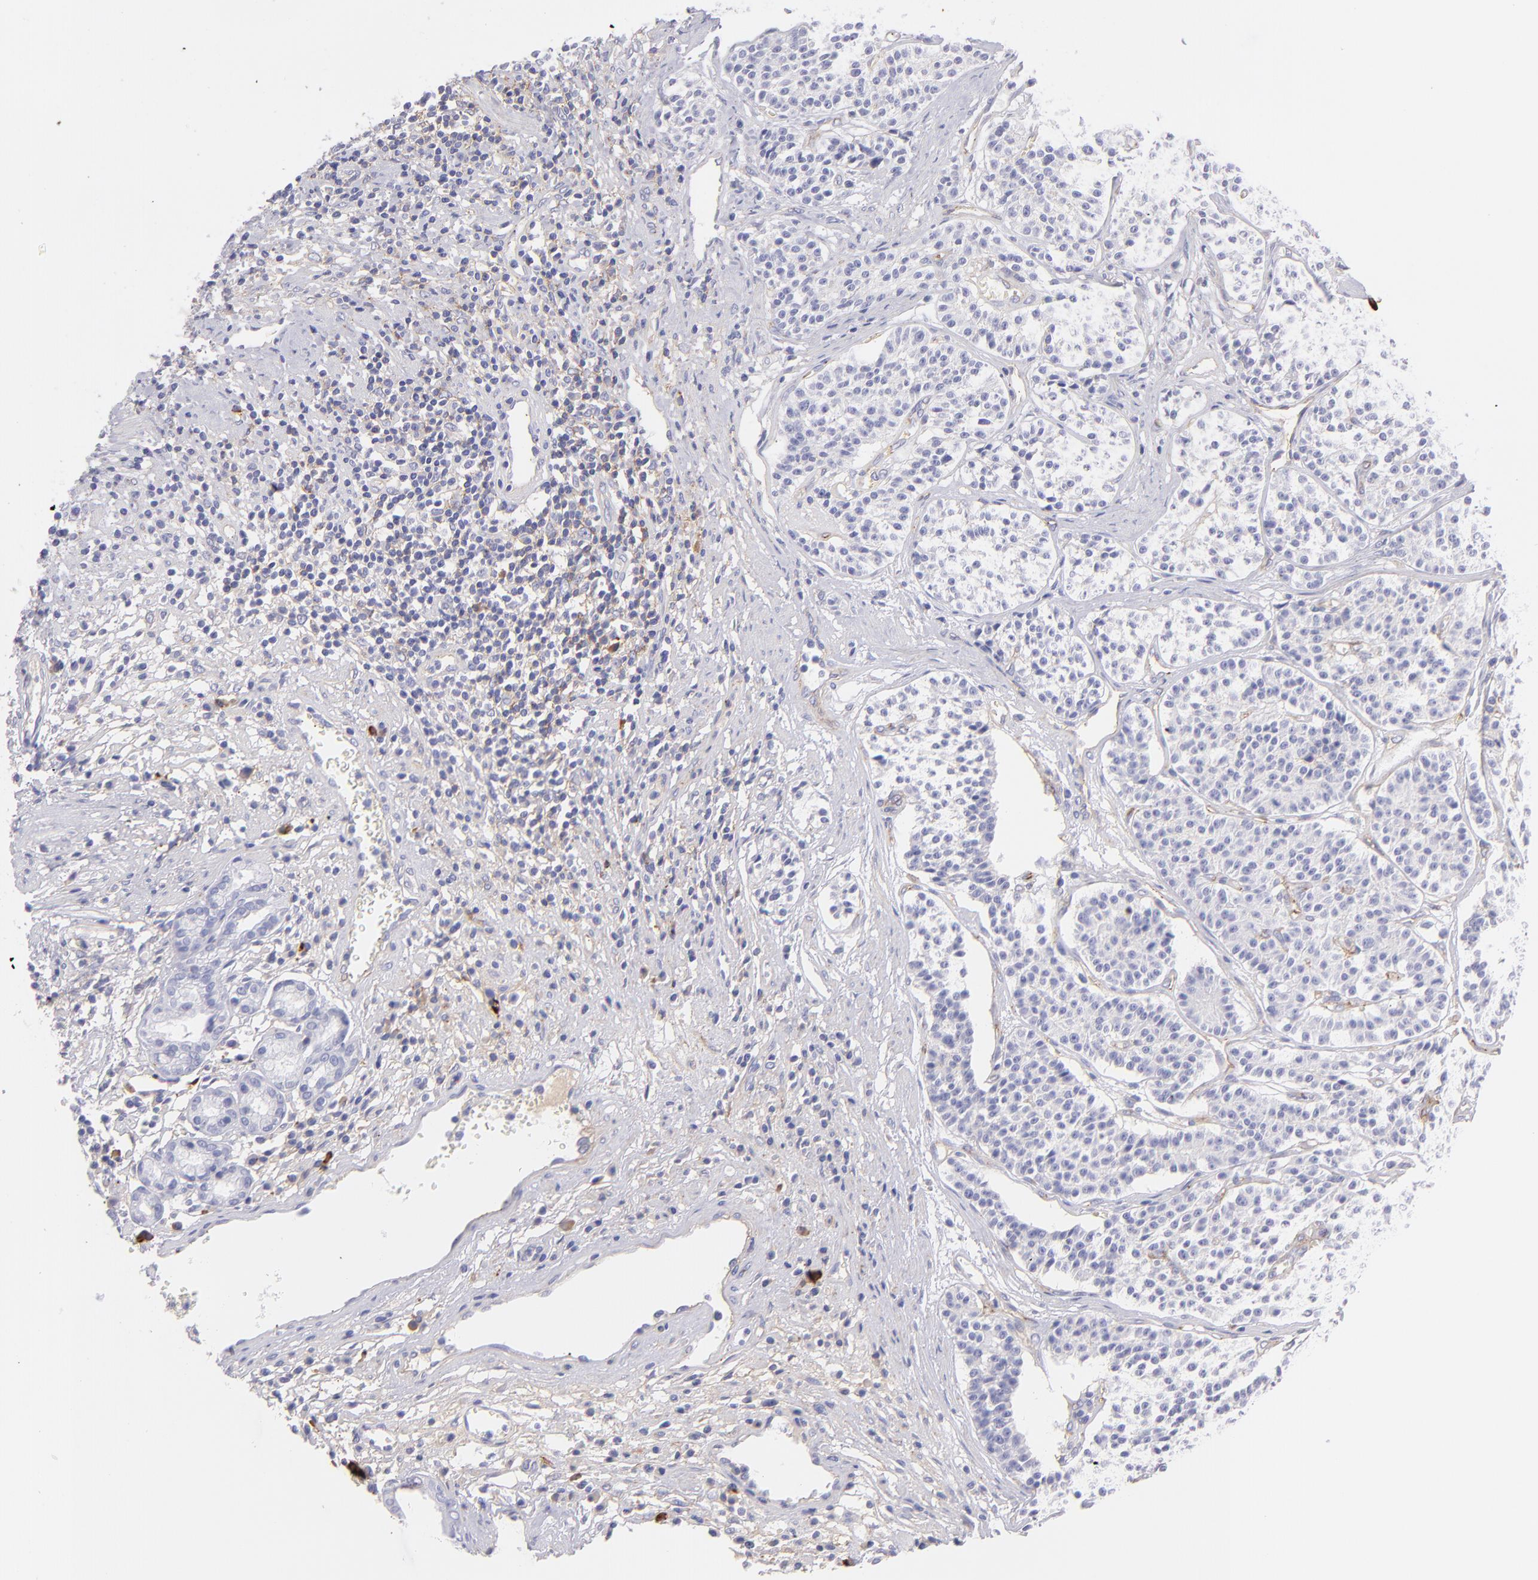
{"staining": {"intensity": "negative", "quantity": "none", "location": "none"}, "tissue": "carcinoid", "cell_type": "Tumor cells", "image_type": "cancer", "snomed": [{"axis": "morphology", "description": "Carcinoid, malignant, NOS"}, {"axis": "topography", "description": "Stomach"}], "caption": "Tumor cells show no significant protein positivity in carcinoid. (DAB (3,3'-diaminobenzidine) IHC, high magnification).", "gene": "CD81", "patient": {"sex": "female", "age": 76}}